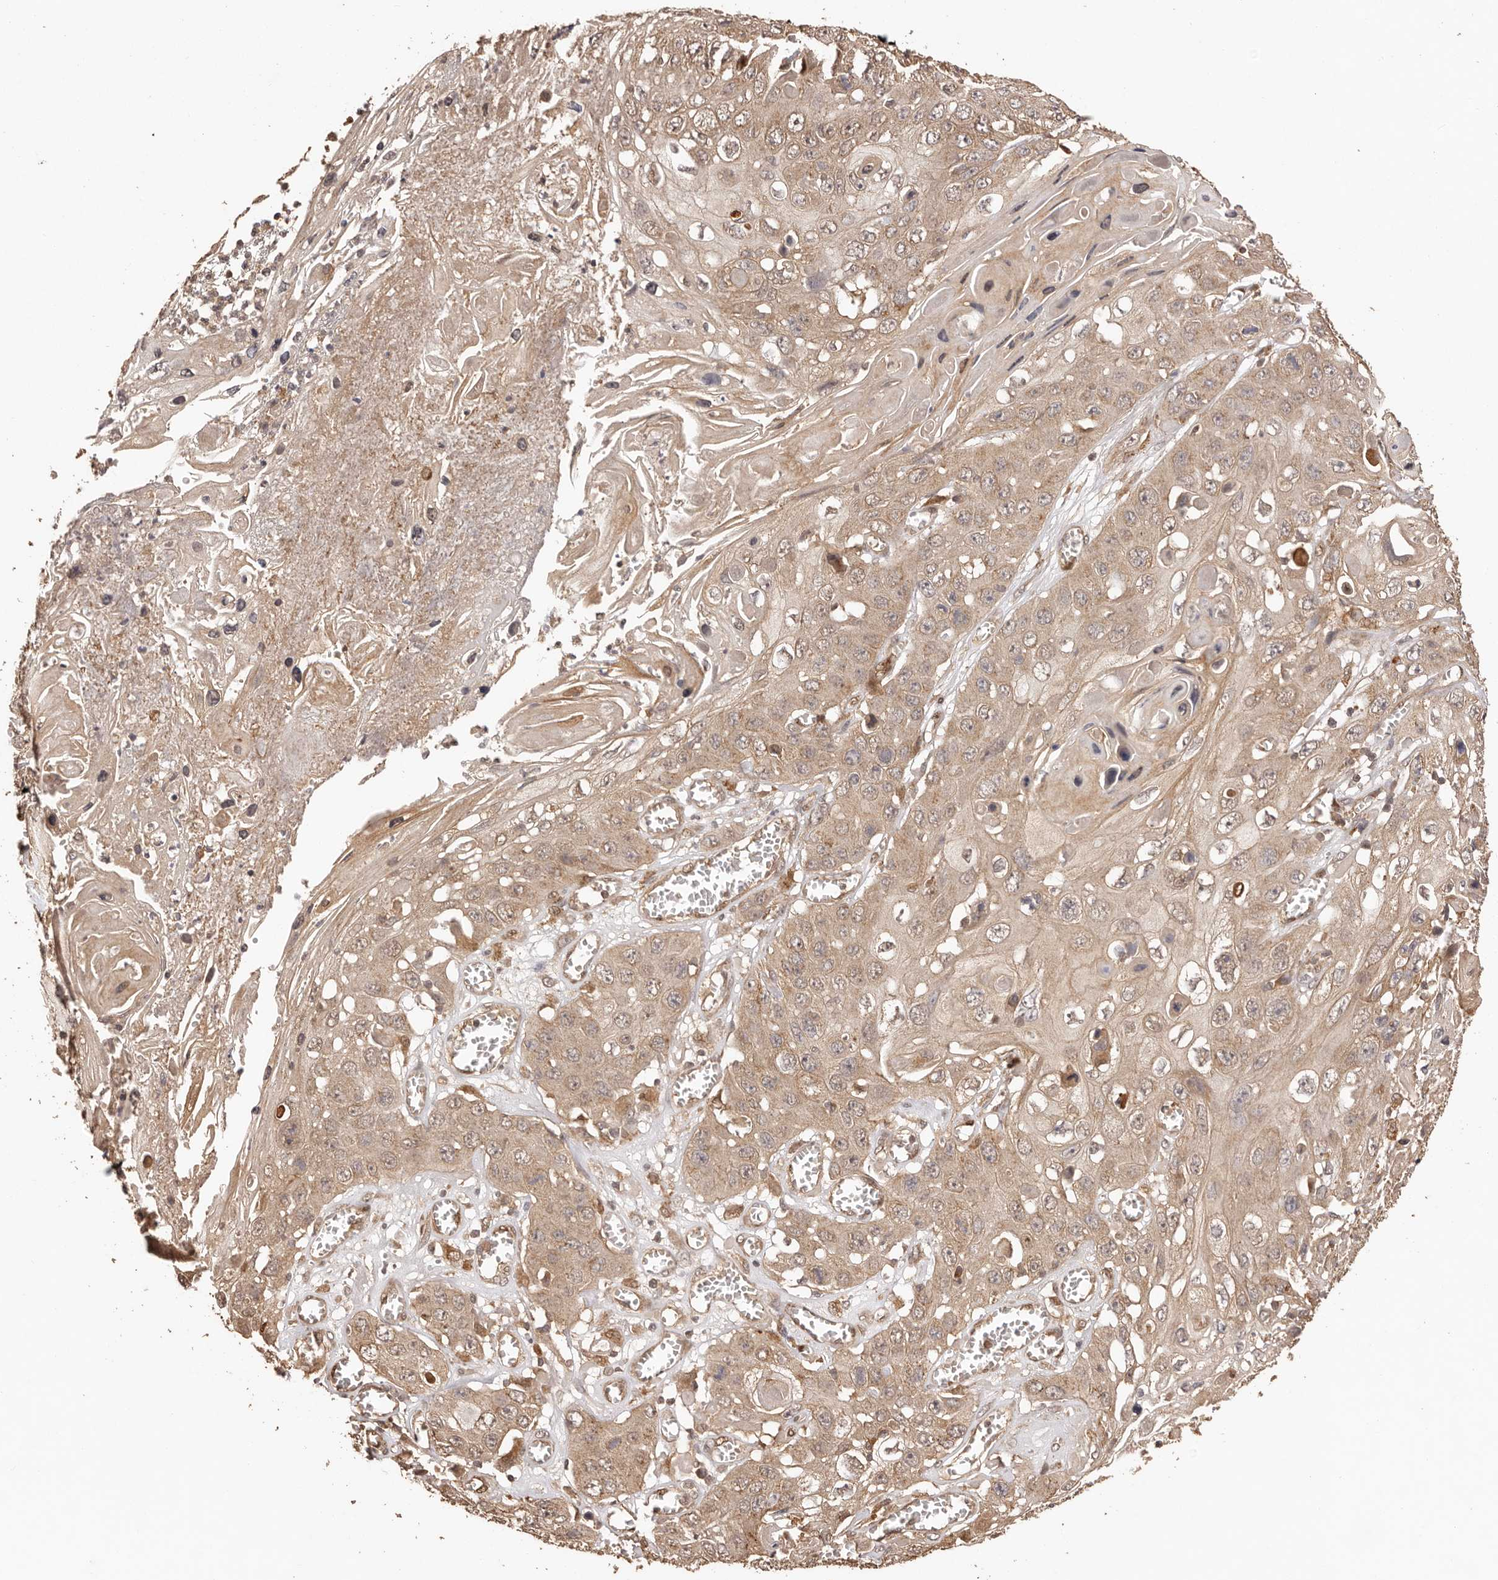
{"staining": {"intensity": "weak", "quantity": ">75%", "location": "cytoplasmic/membranous"}, "tissue": "skin cancer", "cell_type": "Tumor cells", "image_type": "cancer", "snomed": [{"axis": "morphology", "description": "Squamous cell carcinoma, NOS"}, {"axis": "topography", "description": "Skin"}], "caption": "IHC (DAB) staining of skin cancer (squamous cell carcinoma) displays weak cytoplasmic/membranous protein positivity in about >75% of tumor cells.", "gene": "UBR2", "patient": {"sex": "male", "age": 55}}